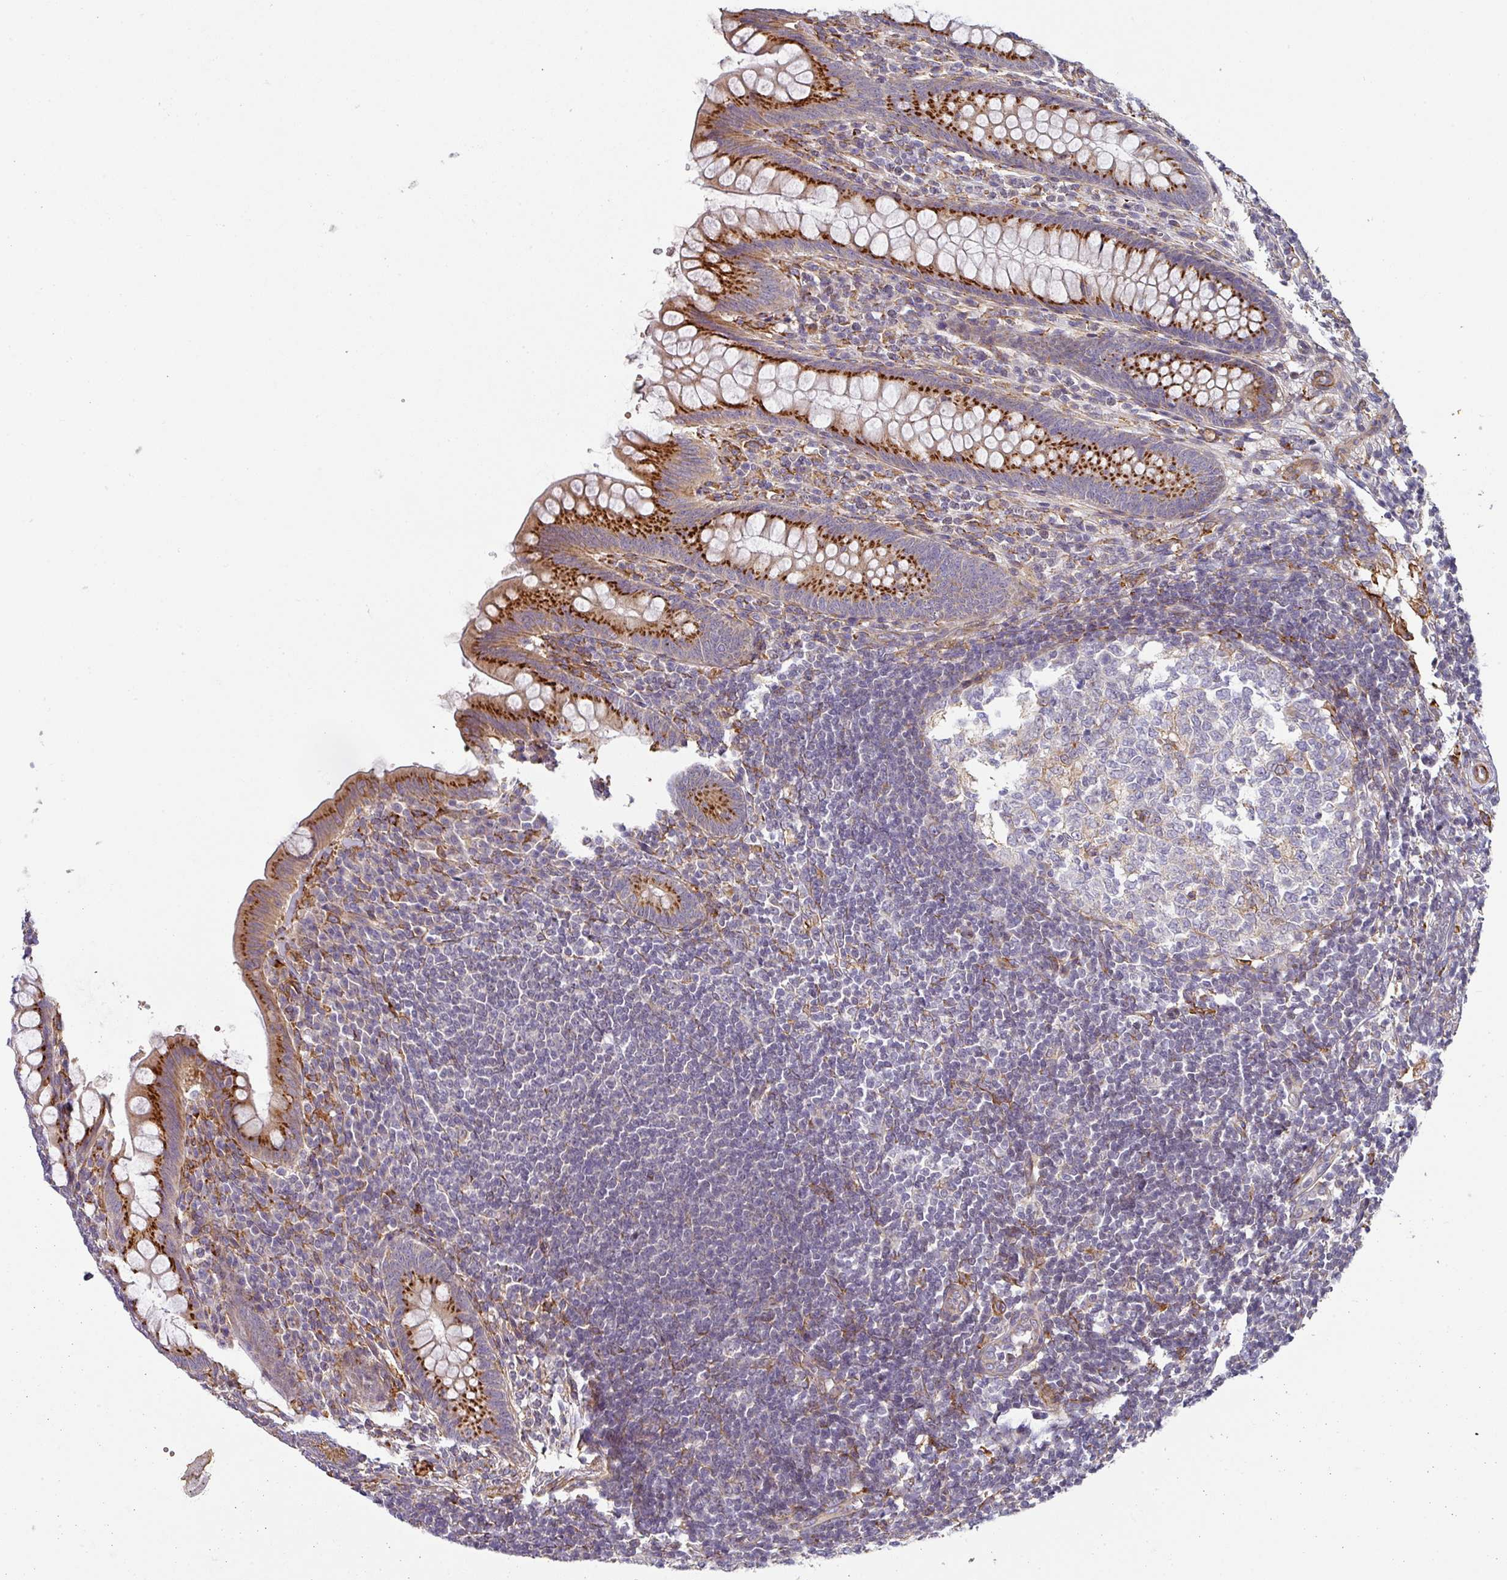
{"staining": {"intensity": "strong", "quantity": ">75%", "location": "cytoplasmic/membranous"}, "tissue": "appendix", "cell_type": "Glandular cells", "image_type": "normal", "snomed": [{"axis": "morphology", "description": "Normal tissue, NOS"}, {"axis": "topography", "description": "Appendix"}], "caption": "Normal appendix was stained to show a protein in brown. There is high levels of strong cytoplasmic/membranous staining in approximately >75% of glandular cells. The staining is performed using DAB (3,3'-diaminobenzidine) brown chromogen to label protein expression. The nuclei are counter-stained blue using hematoxylin.", "gene": "ZNF268", "patient": {"sex": "female", "age": 33}}